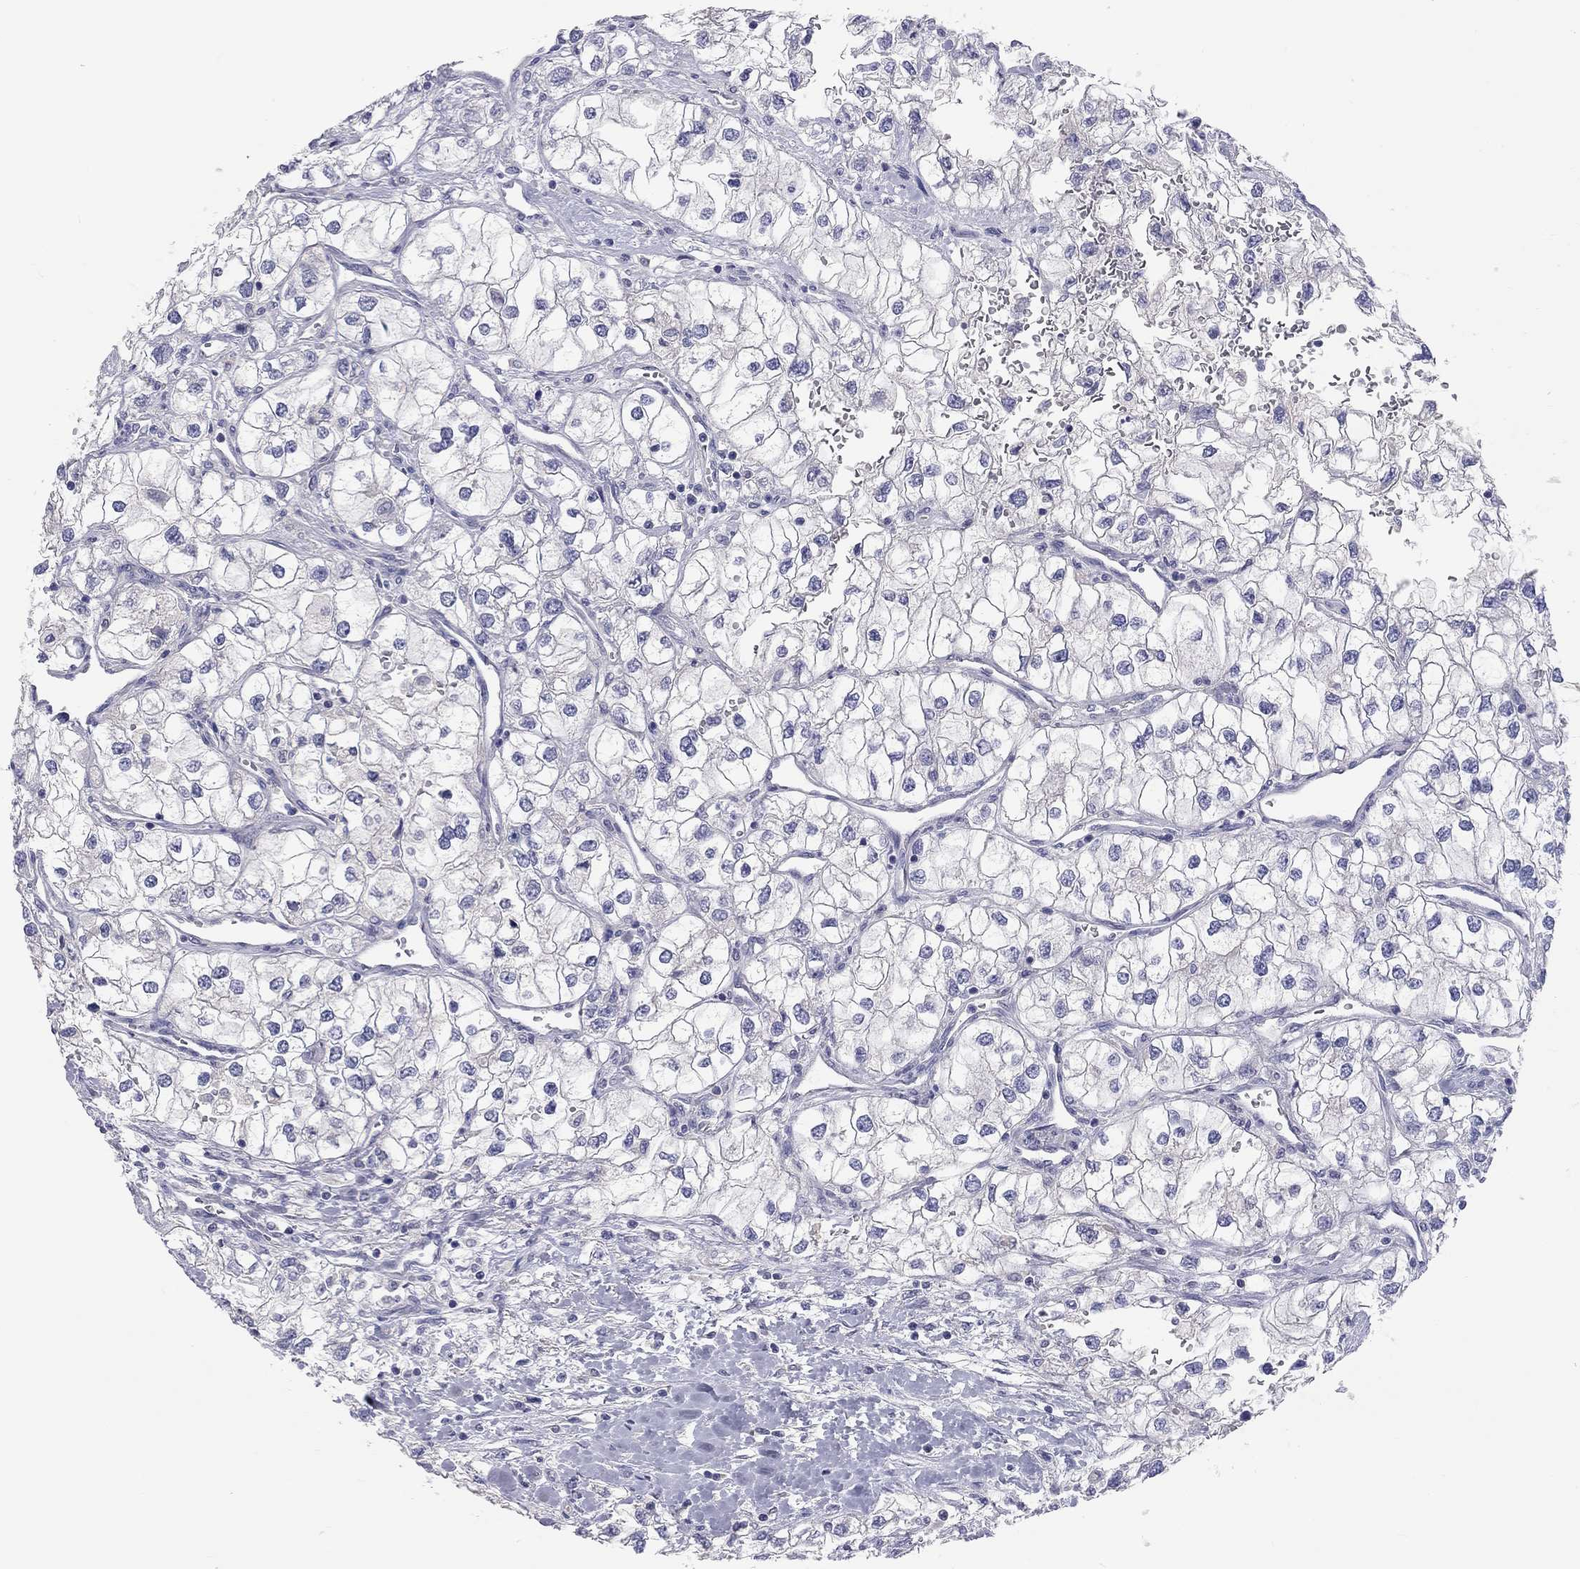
{"staining": {"intensity": "negative", "quantity": "none", "location": "none"}, "tissue": "renal cancer", "cell_type": "Tumor cells", "image_type": "cancer", "snomed": [{"axis": "morphology", "description": "Adenocarcinoma, NOS"}, {"axis": "topography", "description": "Kidney"}], "caption": "An image of human renal adenocarcinoma is negative for staining in tumor cells. (IHC, brightfield microscopy, high magnification).", "gene": "ST7L", "patient": {"sex": "male", "age": 59}}